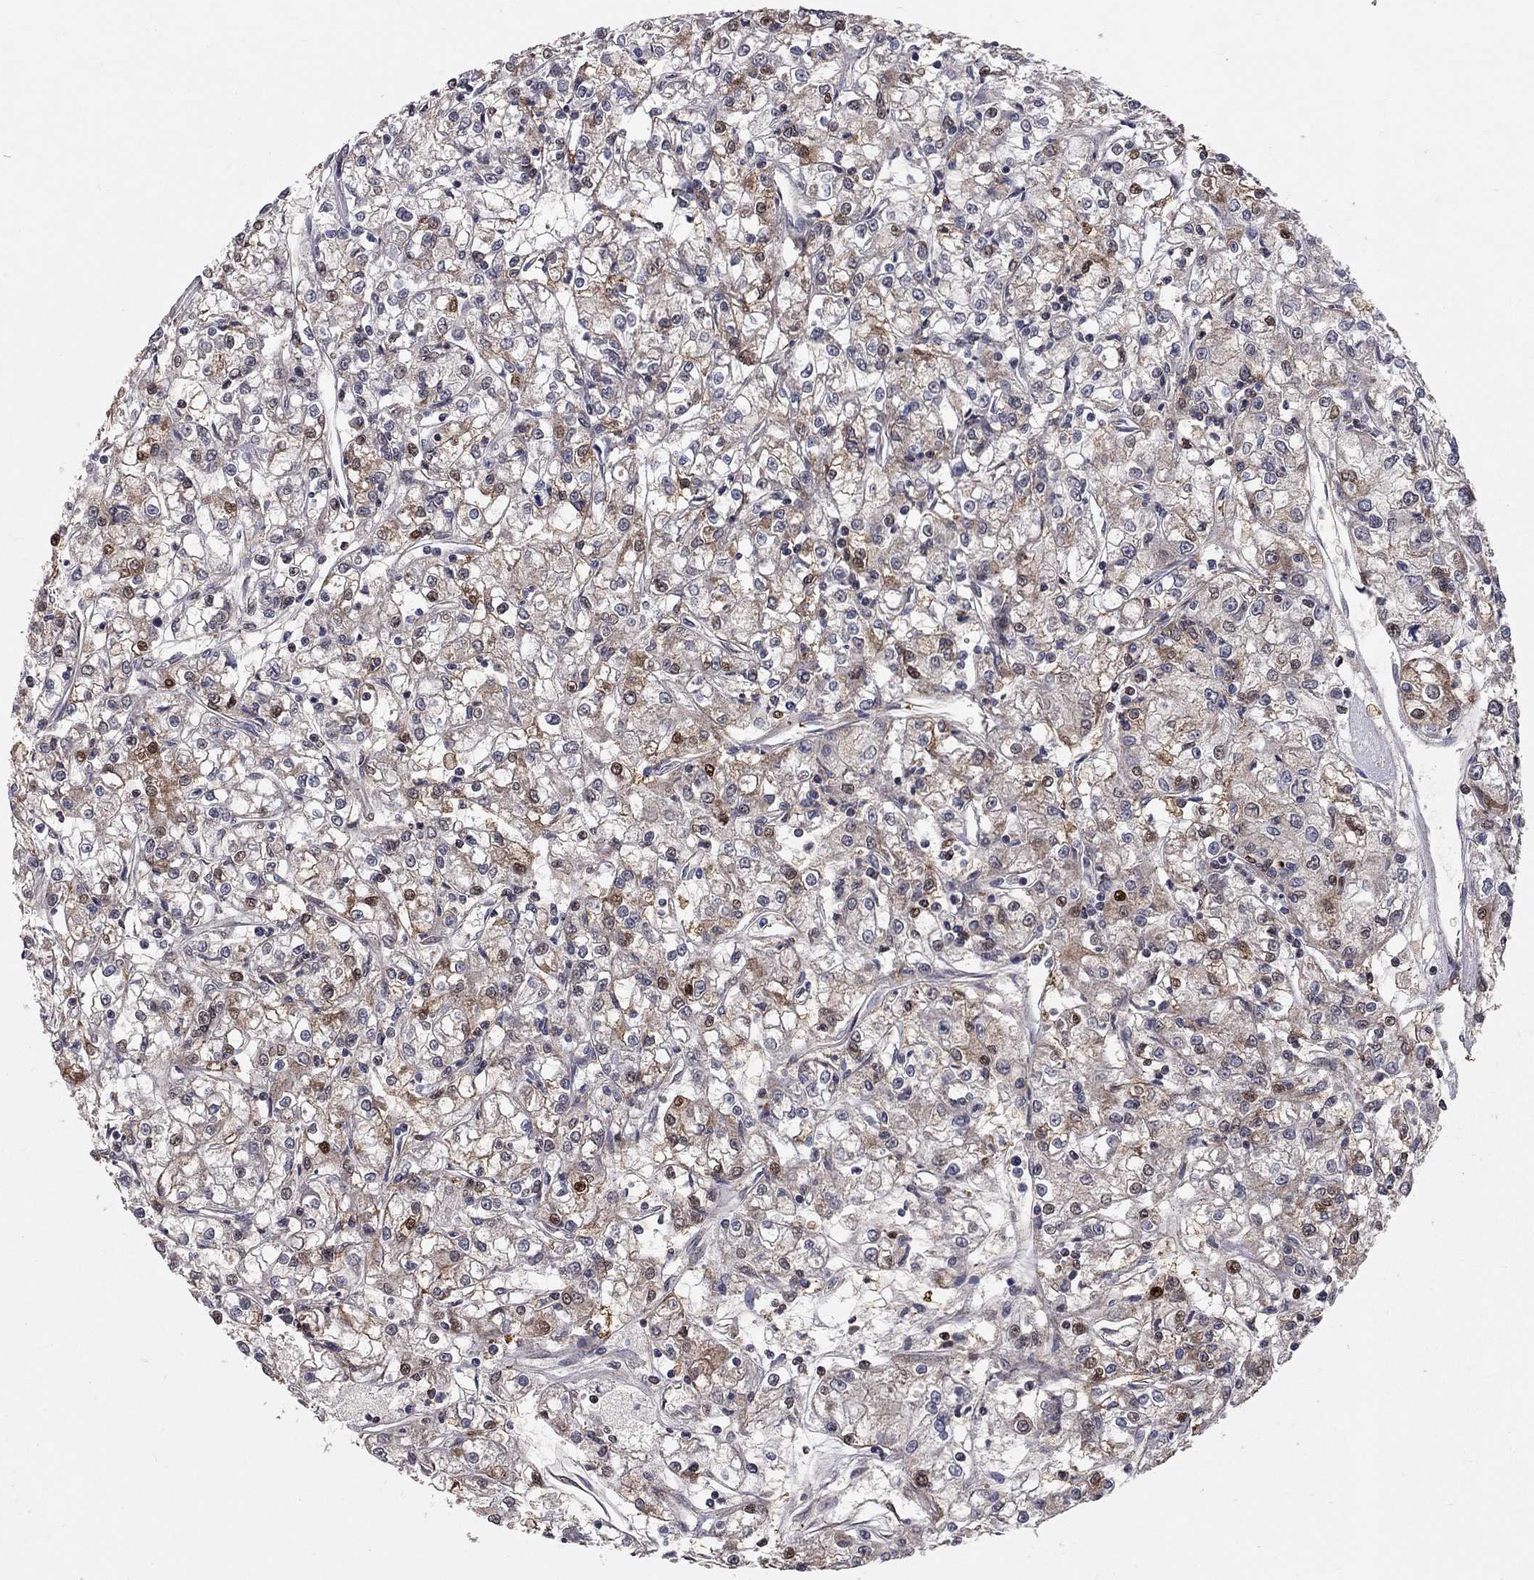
{"staining": {"intensity": "strong", "quantity": "<25%", "location": "nuclear"}, "tissue": "renal cancer", "cell_type": "Tumor cells", "image_type": "cancer", "snomed": [{"axis": "morphology", "description": "Adenocarcinoma, NOS"}, {"axis": "topography", "description": "Kidney"}], "caption": "Immunohistochemical staining of adenocarcinoma (renal) displays medium levels of strong nuclear positivity in about <25% of tumor cells.", "gene": "HDAC3", "patient": {"sex": "female", "age": 59}}